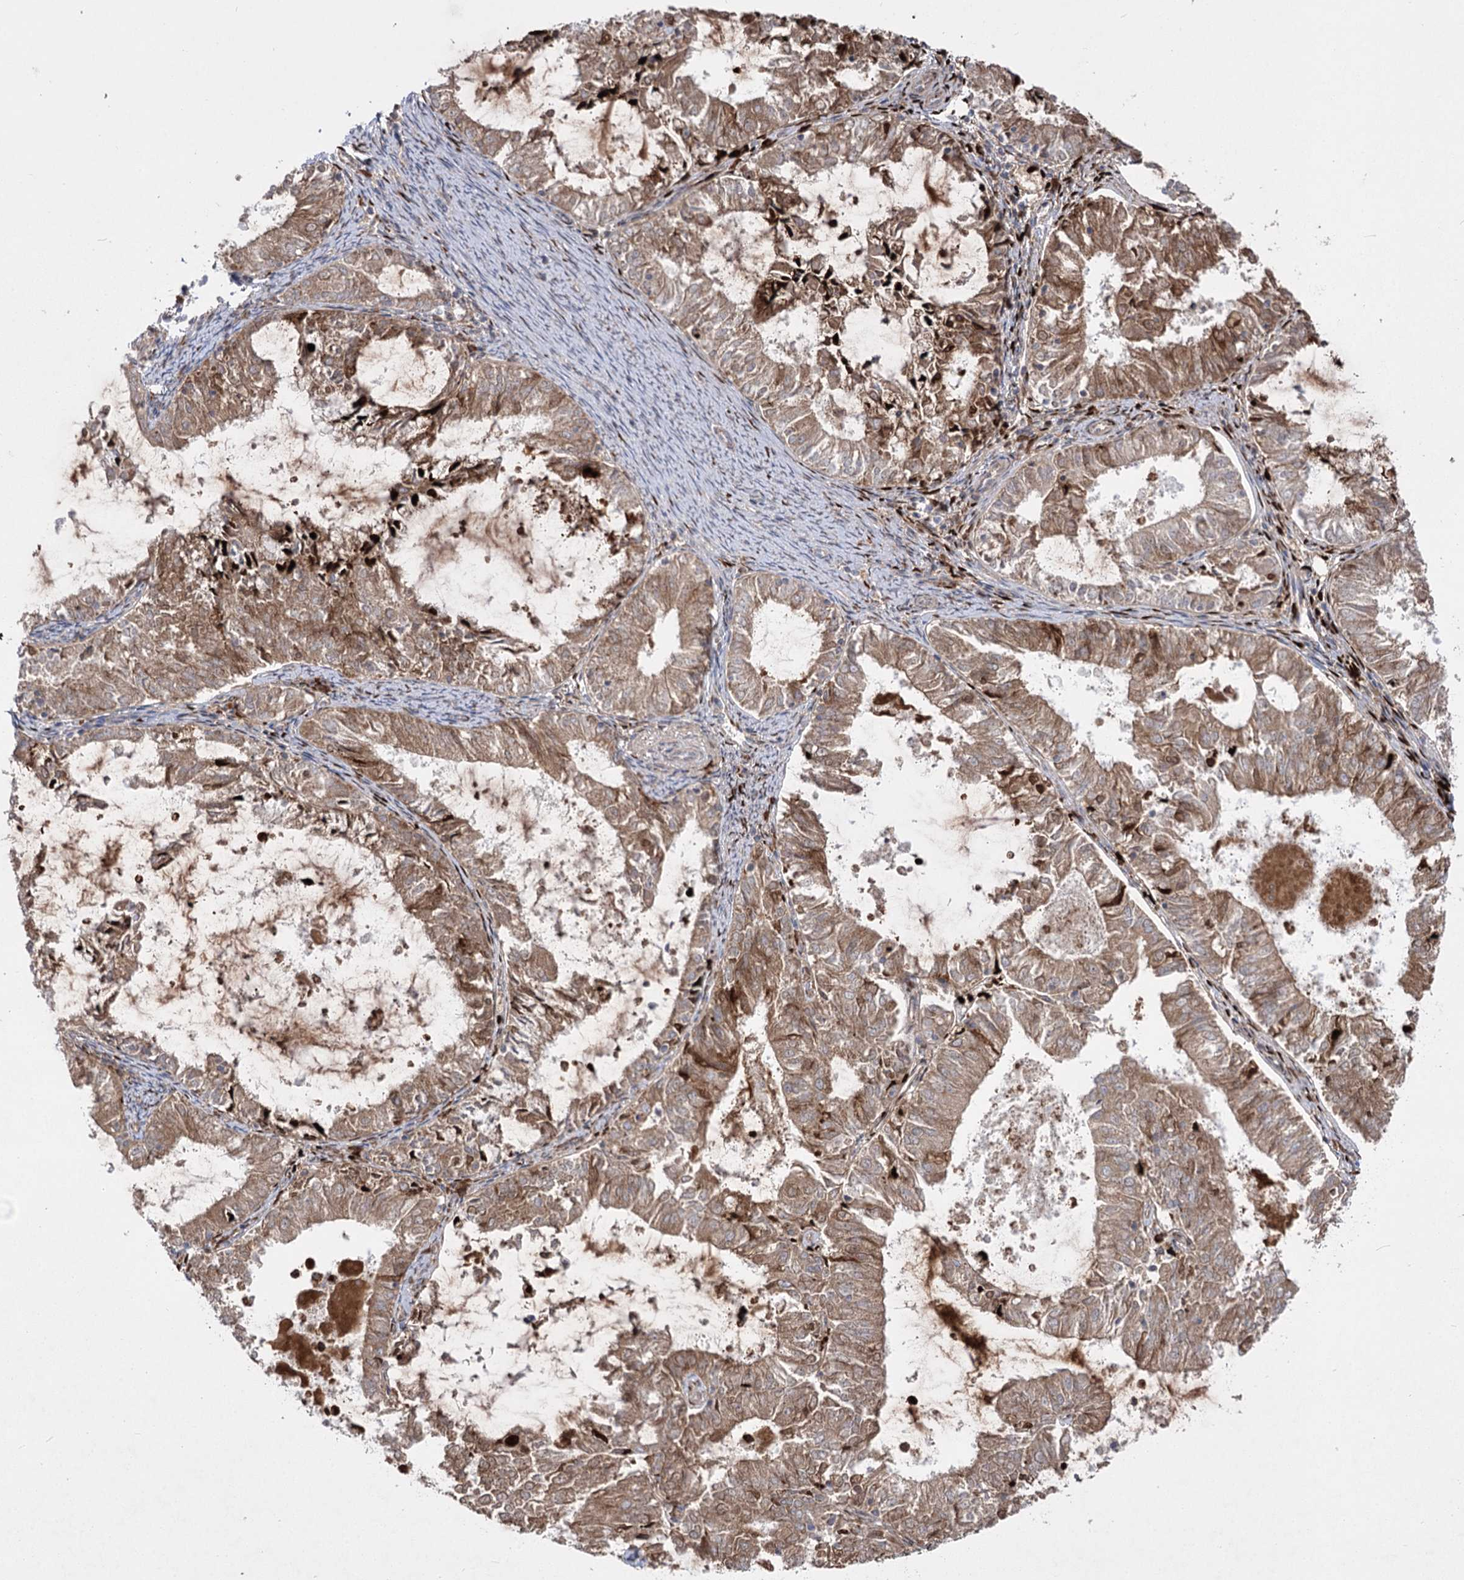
{"staining": {"intensity": "moderate", "quantity": ">75%", "location": "cytoplasmic/membranous"}, "tissue": "endometrial cancer", "cell_type": "Tumor cells", "image_type": "cancer", "snomed": [{"axis": "morphology", "description": "Adenocarcinoma, NOS"}, {"axis": "topography", "description": "Endometrium"}], "caption": "The micrograph shows immunohistochemical staining of adenocarcinoma (endometrial). There is moderate cytoplasmic/membranous positivity is seen in about >75% of tumor cells. (brown staining indicates protein expression, while blue staining denotes nuclei).", "gene": "PLEKHA5", "patient": {"sex": "female", "age": 57}}